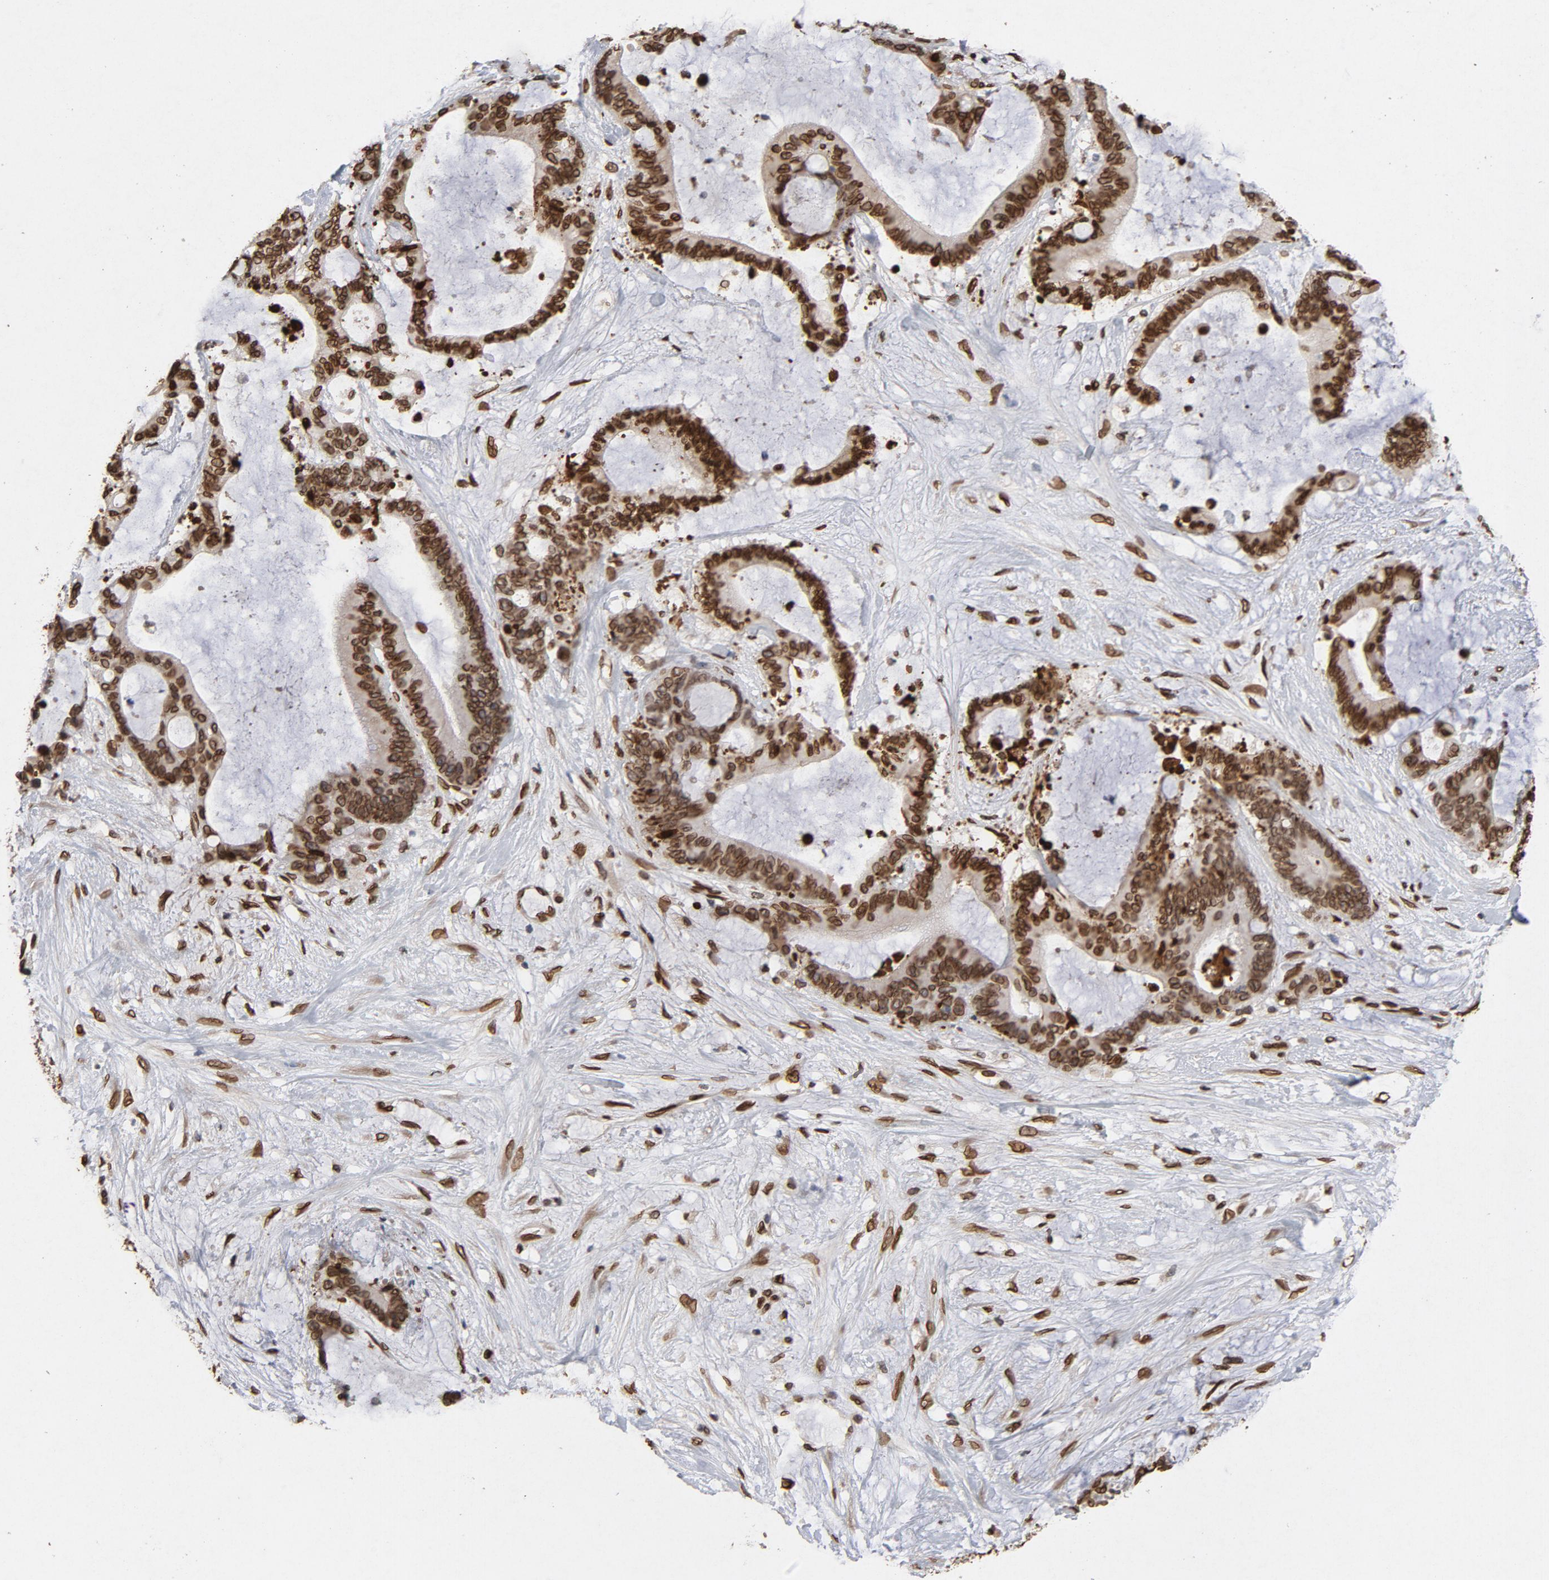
{"staining": {"intensity": "strong", "quantity": ">75%", "location": "cytoplasmic/membranous,nuclear"}, "tissue": "liver cancer", "cell_type": "Tumor cells", "image_type": "cancer", "snomed": [{"axis": "morphology", "description": "Cholangiocarcinoma"}, {"axis": "topography", "description": "Liver"}], "caption": "A high amount of strong cytoplasmic/membranous and nuclear positivity is present in about >75% of tumor cells in liver cancer (cholangiocarcinoma) tissue.", "gene": "LMNA", "patient": {"sex": "female", "age": 73}}